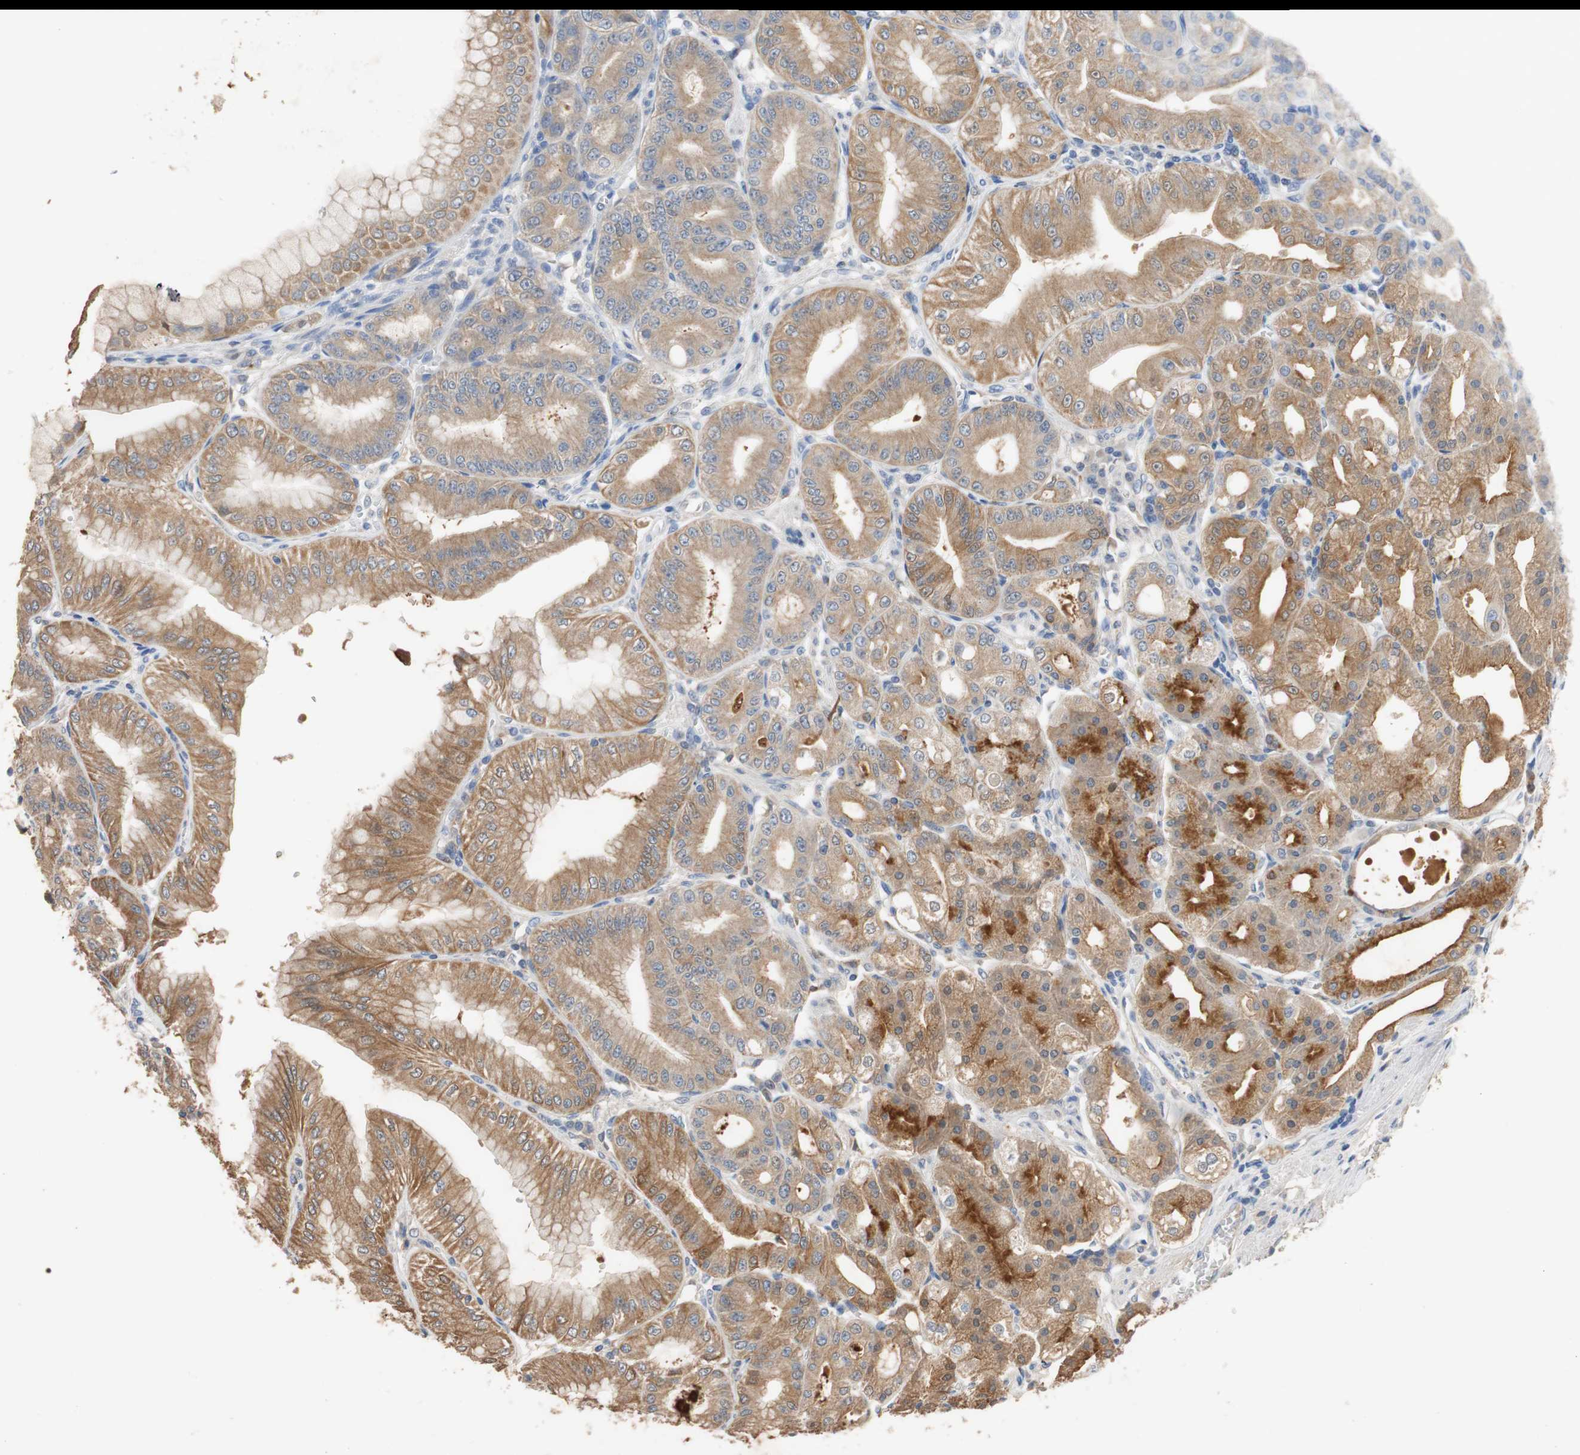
{"staining": {"intensity": "moderate", "quantity": ">75%", "location": "cytoplasmic/membranous"}, "tissue": "stomach", "cell_type": "Glandular cells", "image_type": "normal", "snomed": [{"axis": "morphology", "description": "Normal tissue, NOS"}, {"axis": "topography", "description": "Stomach, lower"}], "caption": "Immunohistochemical staining of benign stomach reveals medium levels of moderate cytoplasmic/membranous positivity in about >75% of glandular cells. The staining was performed using DAB (3,3'-diaminobenzidine), with brown indicating positive protein expression. Nuclei are stained blue with hematoxylin.", "gene": "ADAP1", "patient": {"sex": "male", "age": 71}}